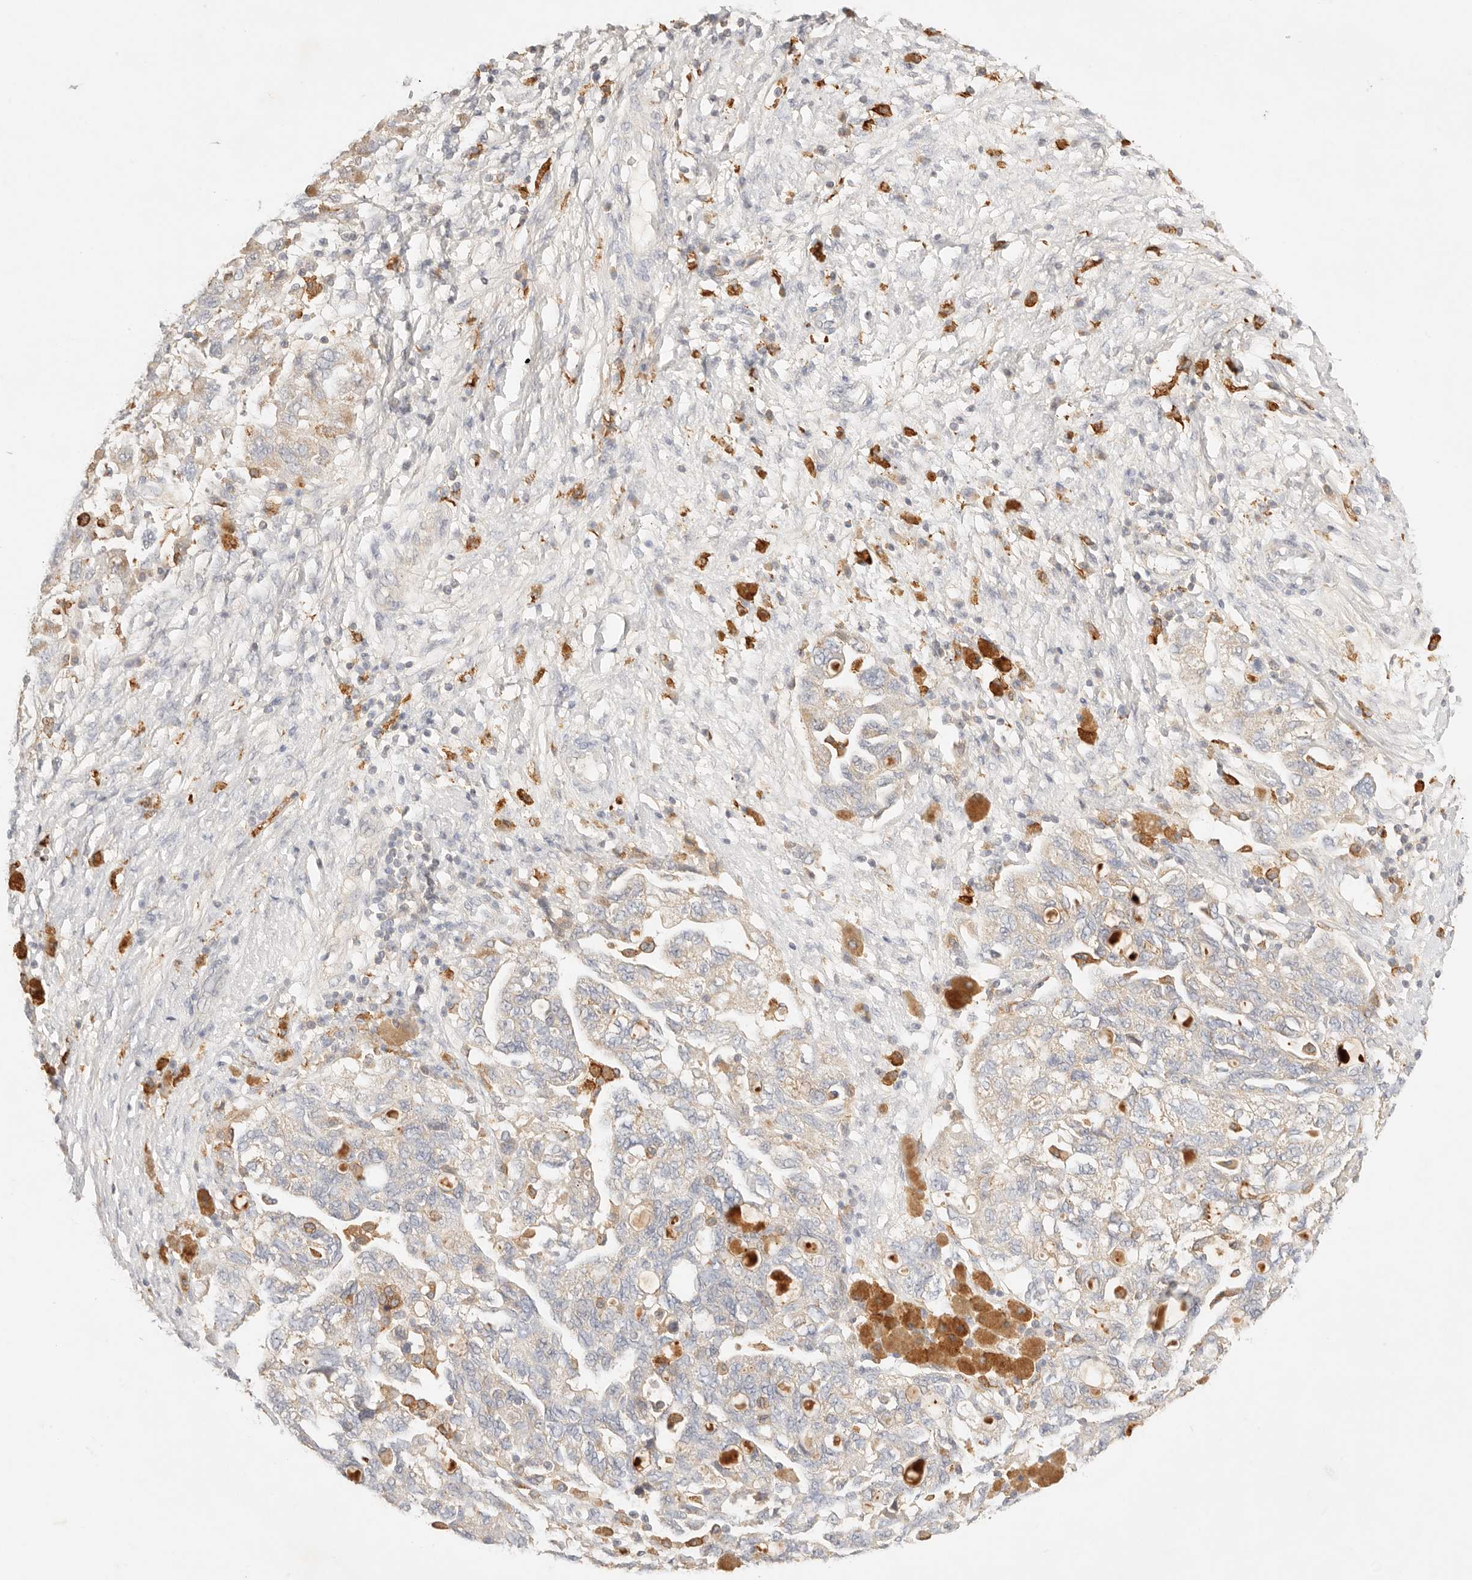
{"staining": {"intensity": "weak", "quantity": ">75%", "location": "cytoplasmic/membranous"}, "tissue": "ovarian cancer", "cell_type": "Tumor cells", "image_type": "cancer", "snomed": [{"axis": "morphology", "description": "Carcinoma, NOS"}, {"axis": "morphology", "description": "Cystadenocarcinoma, serous, NOS"}, {"axis": "topography", "description": "Ovary"}], "caption": "The photomicrograph displays a brown stain indicating the presence of a protein in the cytoplasmic/membranous of tumor cells in serous cystadenocarcinoma (ovarian). The staining was performed using DAB (3,3'-diaminobenzidine), with brown indicating positive protein expression. Nuclei are stained blue with hematoxylin.", "gene": "HK2", "patient": {"sex": "female", "age": 69}}